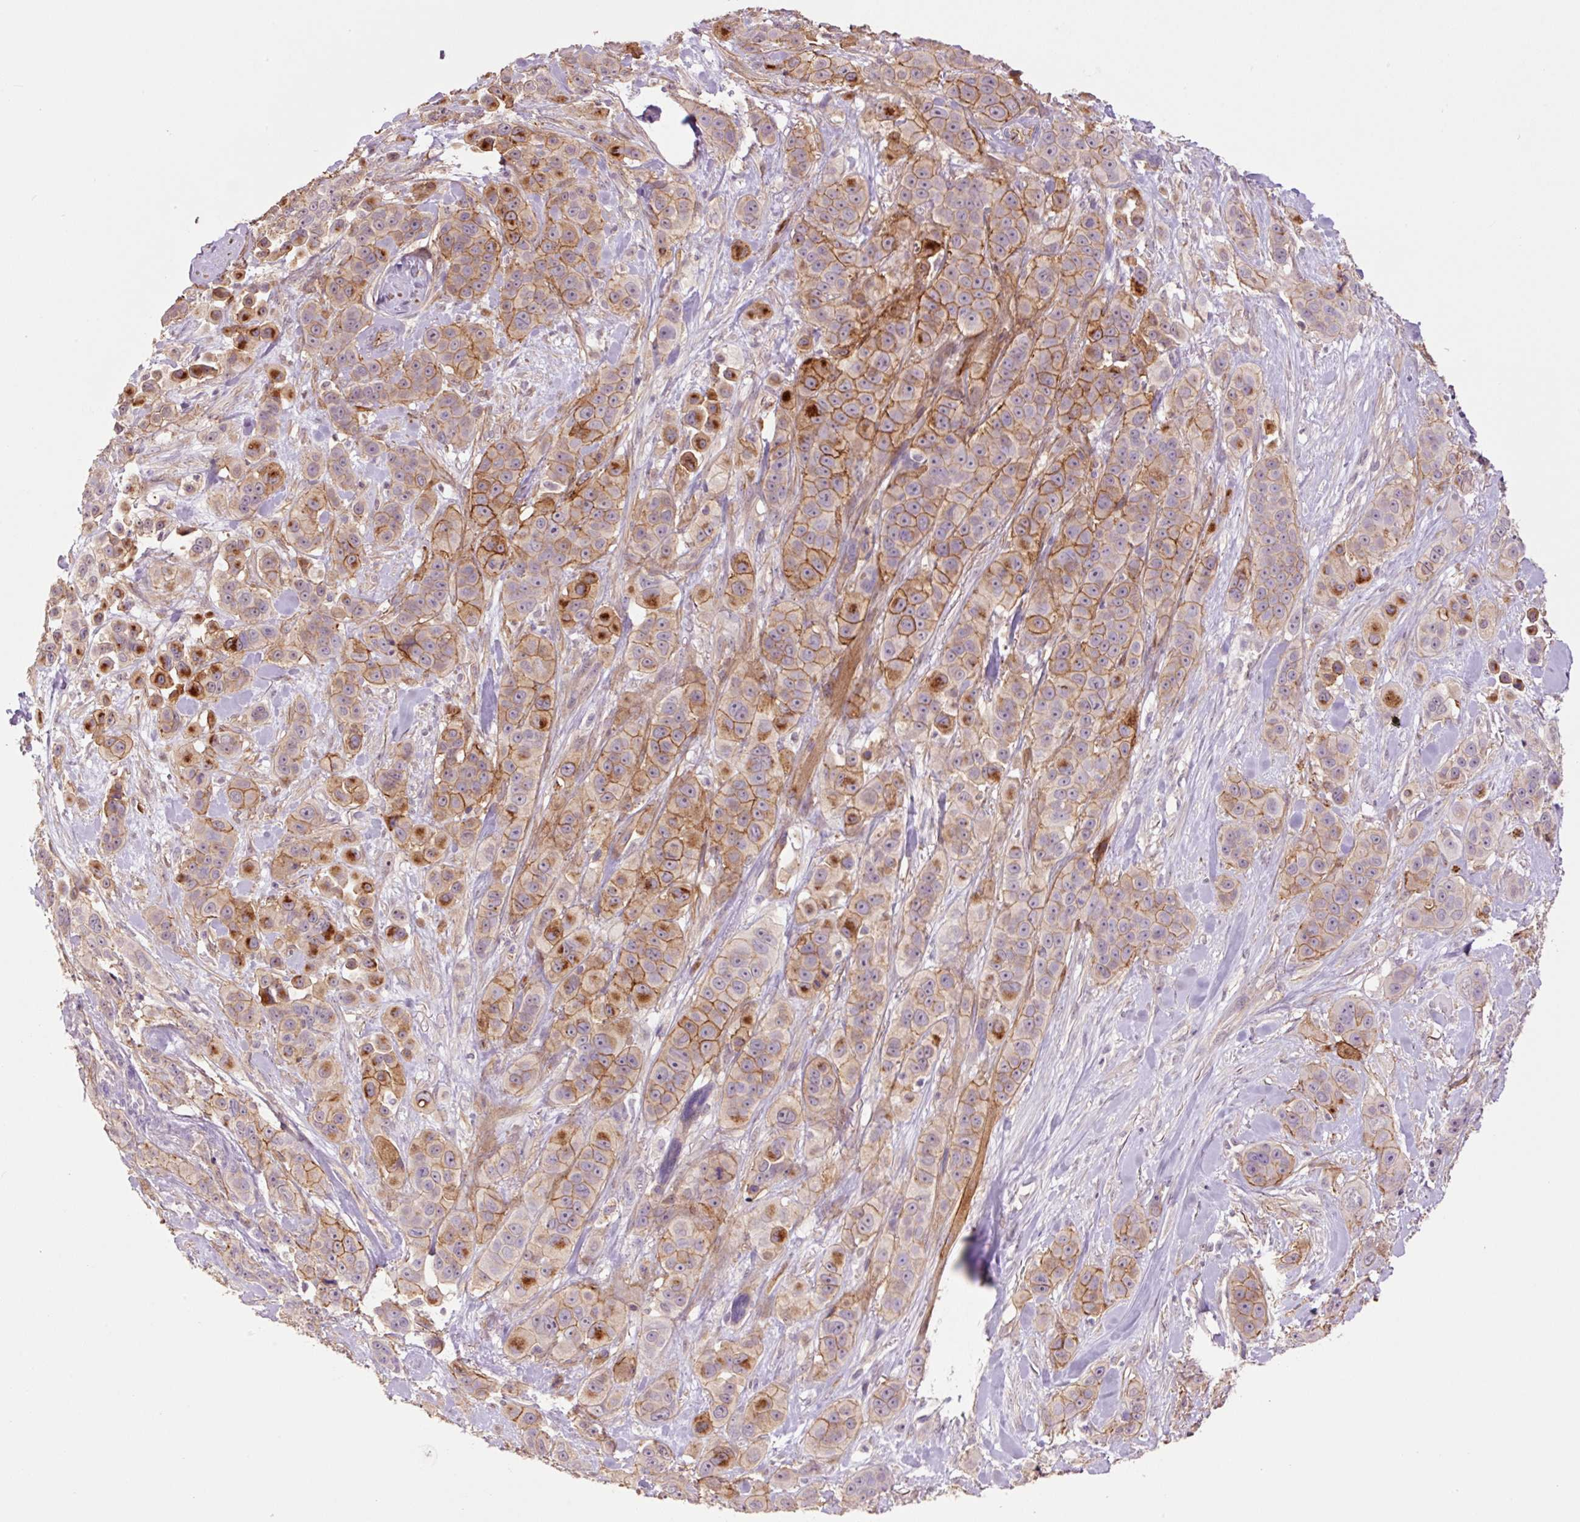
{"staining": {"intensity": "moderate", "quantity": "25%-75%", "location": "cytoplasmic/membranous"}, "tissue": "skin cancer", "cell_type": "Tumor cells", "image_type": "cancer", "snomed": [{"axis": "morphology", "description": "Squamous cell carcinoma, NOS"}, {"axis": "topography", "description": "Skin"}], "caption": "Immunohistochemistry of human skin squamous cell carcinoma displays medium levels of moderate cytoplasmic/membranous staining in approximately 25%-75% of tumor cells.", "gene": "SLC1A4", "patient": {"sex": "male", "age": 67}}